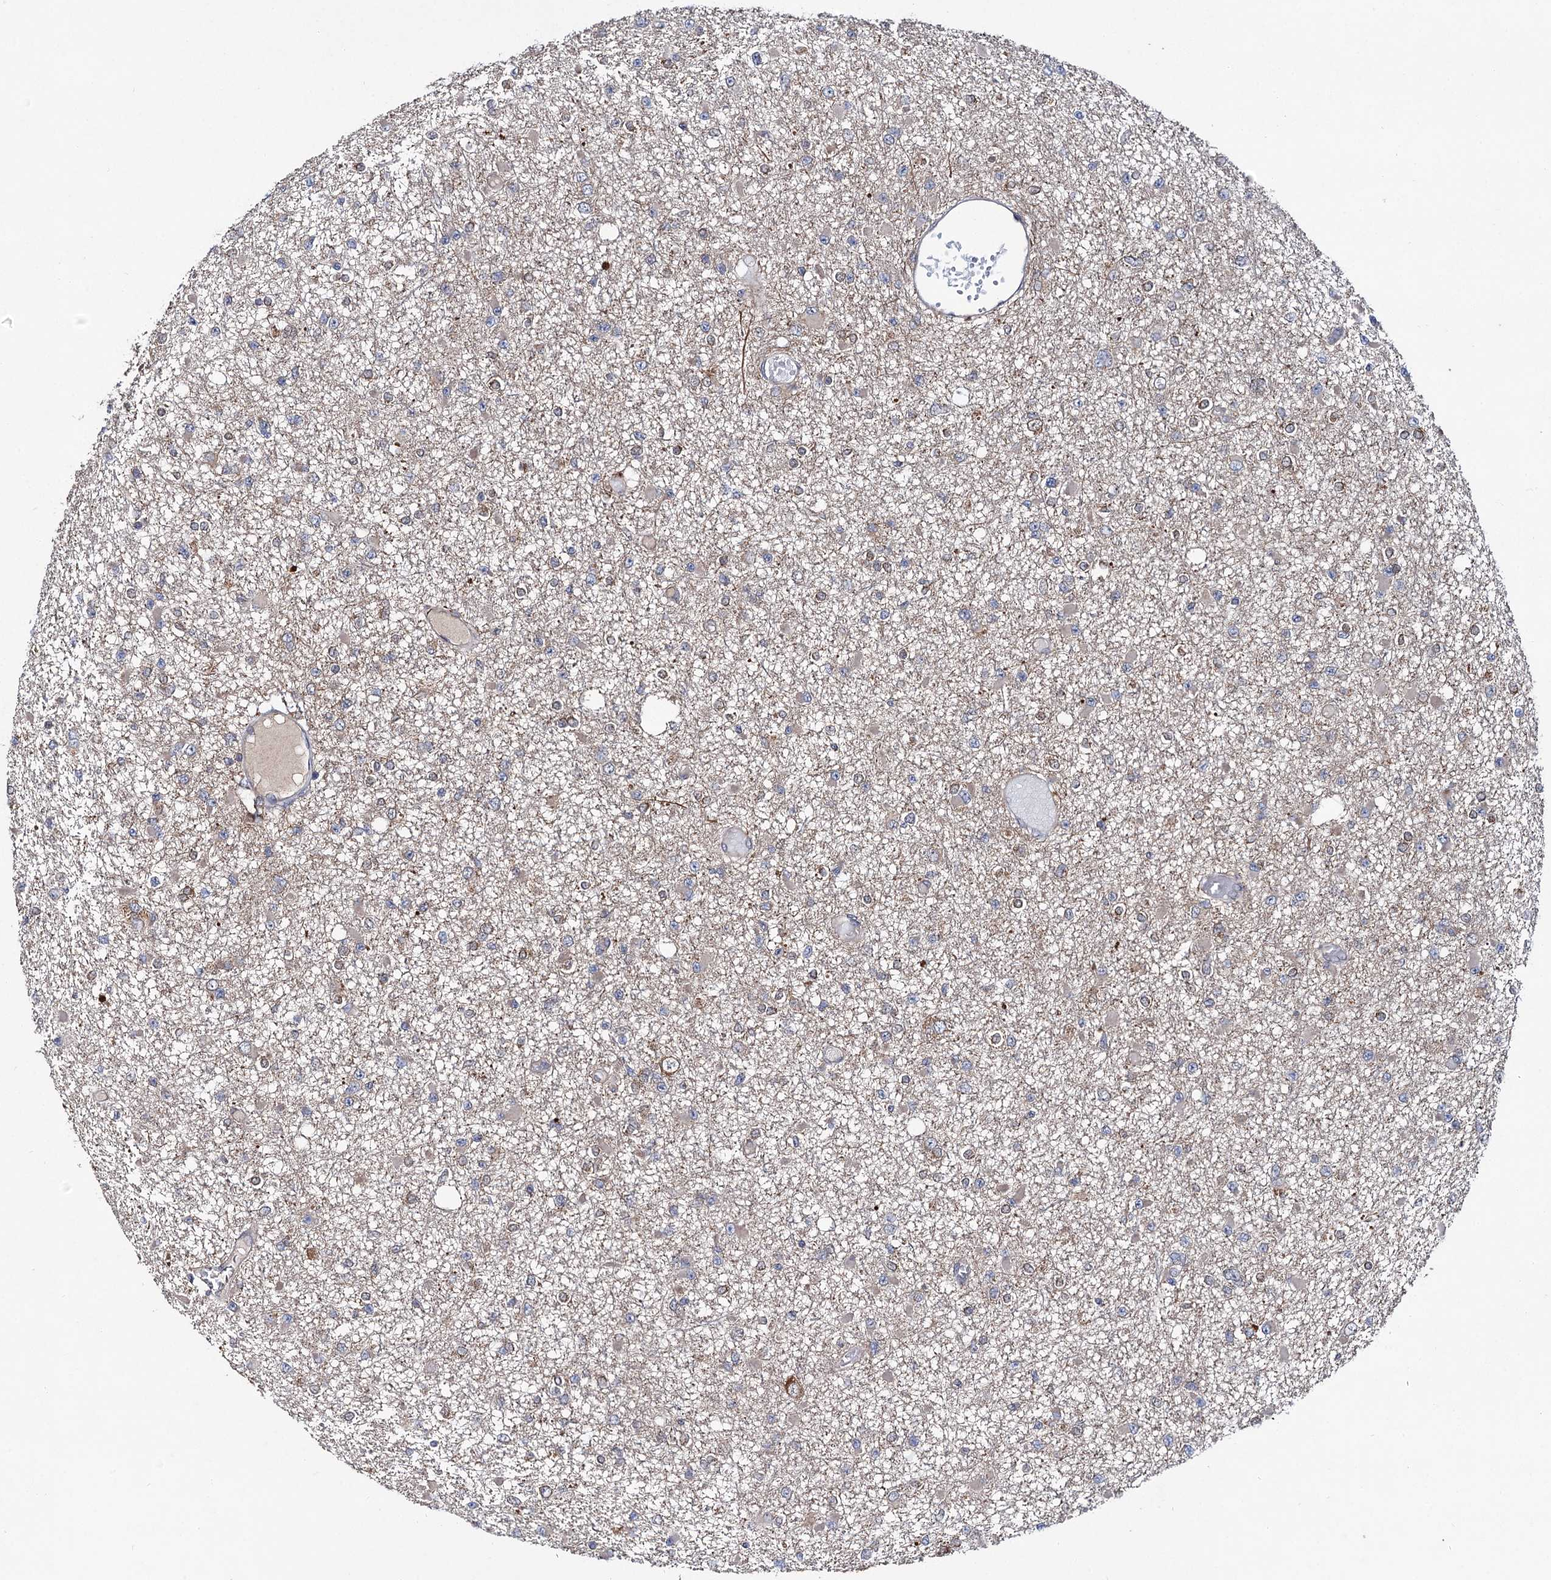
{"staining": {"intensity": "moderate", "quantity": "<25%", "location": "cytoplasmic/membranous"}, "tissue": "glioma", "cell_type": "Tumor cells", "image_type": "cancer", "snomed": [{"axis": "morphology", "description": "Glioma, malignant, Low grade"}, {"axis": "topography", "description": "Brain"}], "caption": "Glioma stained with immunohistochemistry shows moderate cytoplasmic/membranous positivity in about <25% of tumor cells.", "gene": "NAA25", "patient": {"sex": "female", "age": 22}}